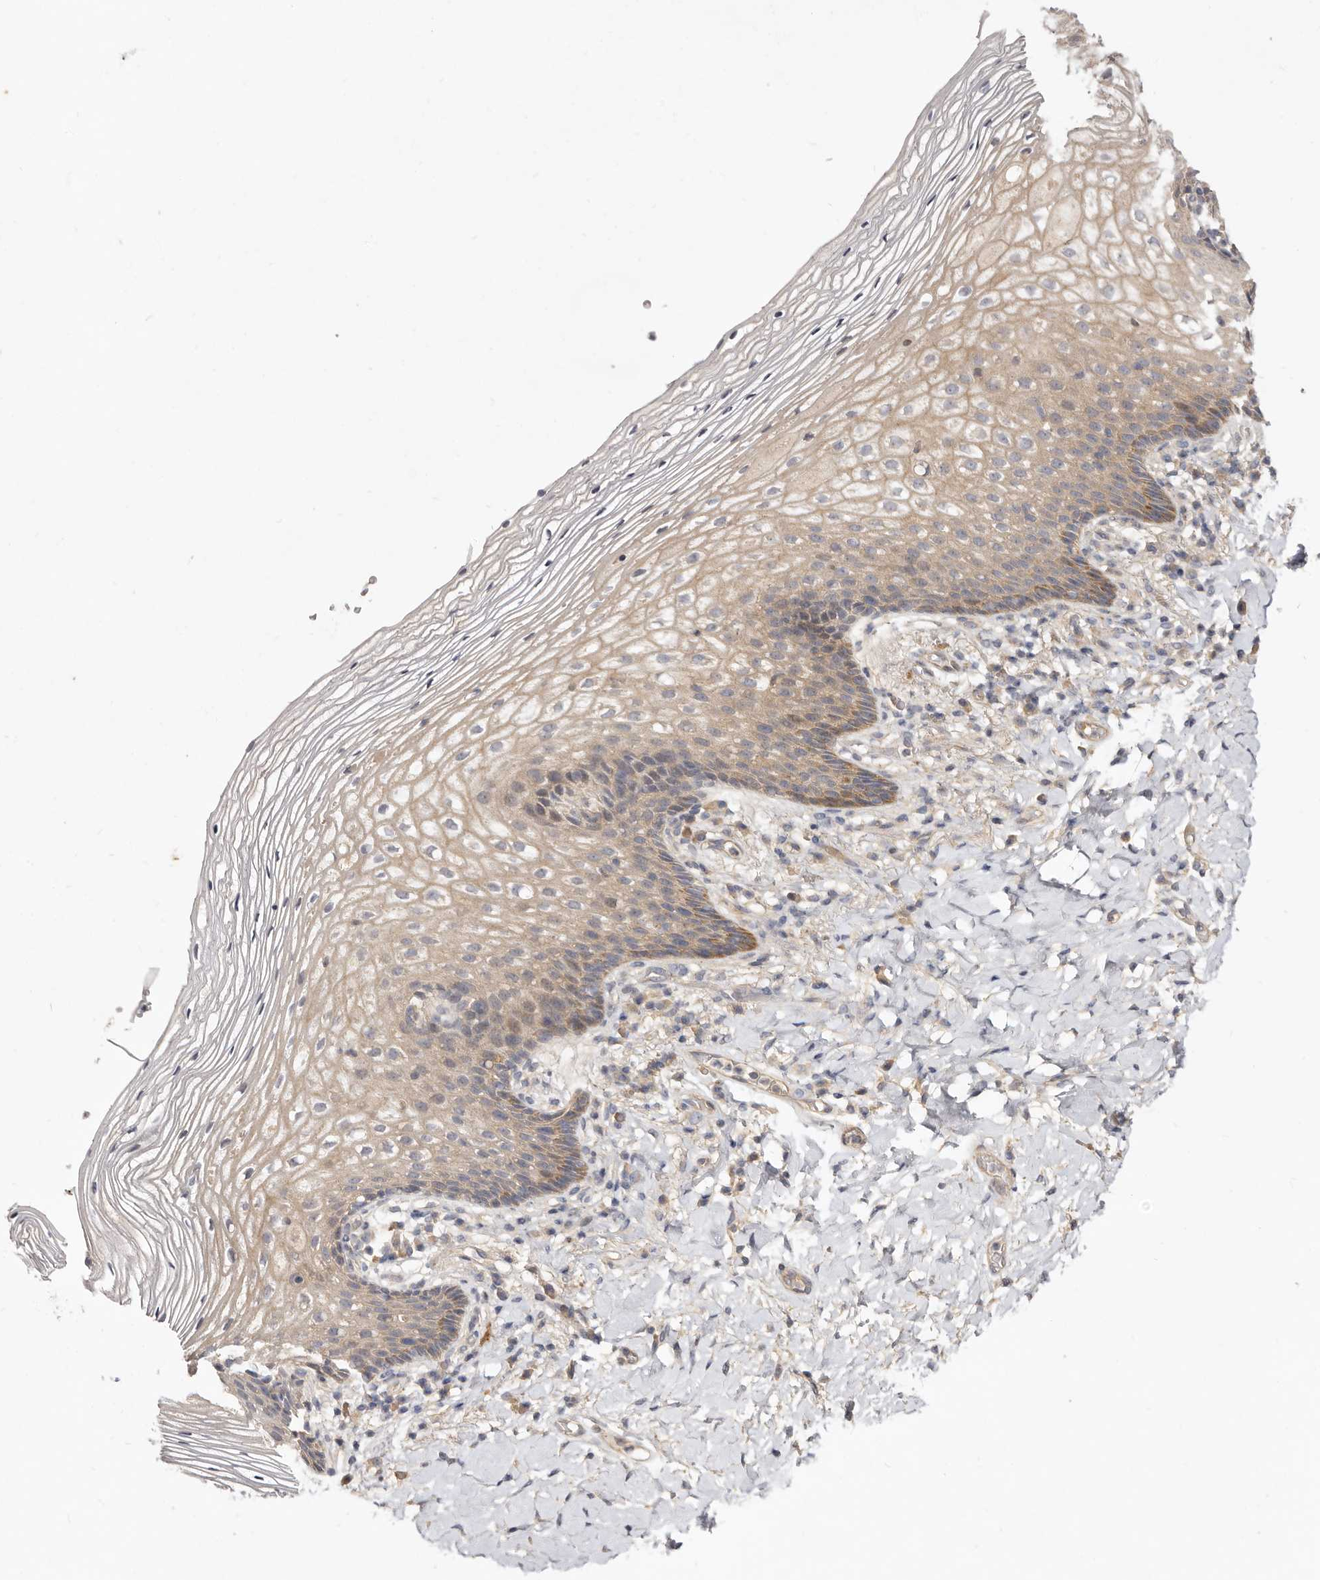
{"staining": {"intensity": "weak", "quantity": "25%-75%", "location": "cytoplasmic/membranous"}, "tissue": "vagina", "cell_type": "Squamous epithelial cells", "image_type": "normal", "snomed": [{"axis": "morphology", "description": "Normal tissue, NOS"}, {"axis": "topography", "description": "Vagina"}], "caption": "This is a histology image of IHC staining of normal vagina, which shows weak positivity in the cytoplasmic/membranous of squamous epithelial cells.", "gene": "ADAMTS9", "patient": {"sex": "female", "age": 60}}